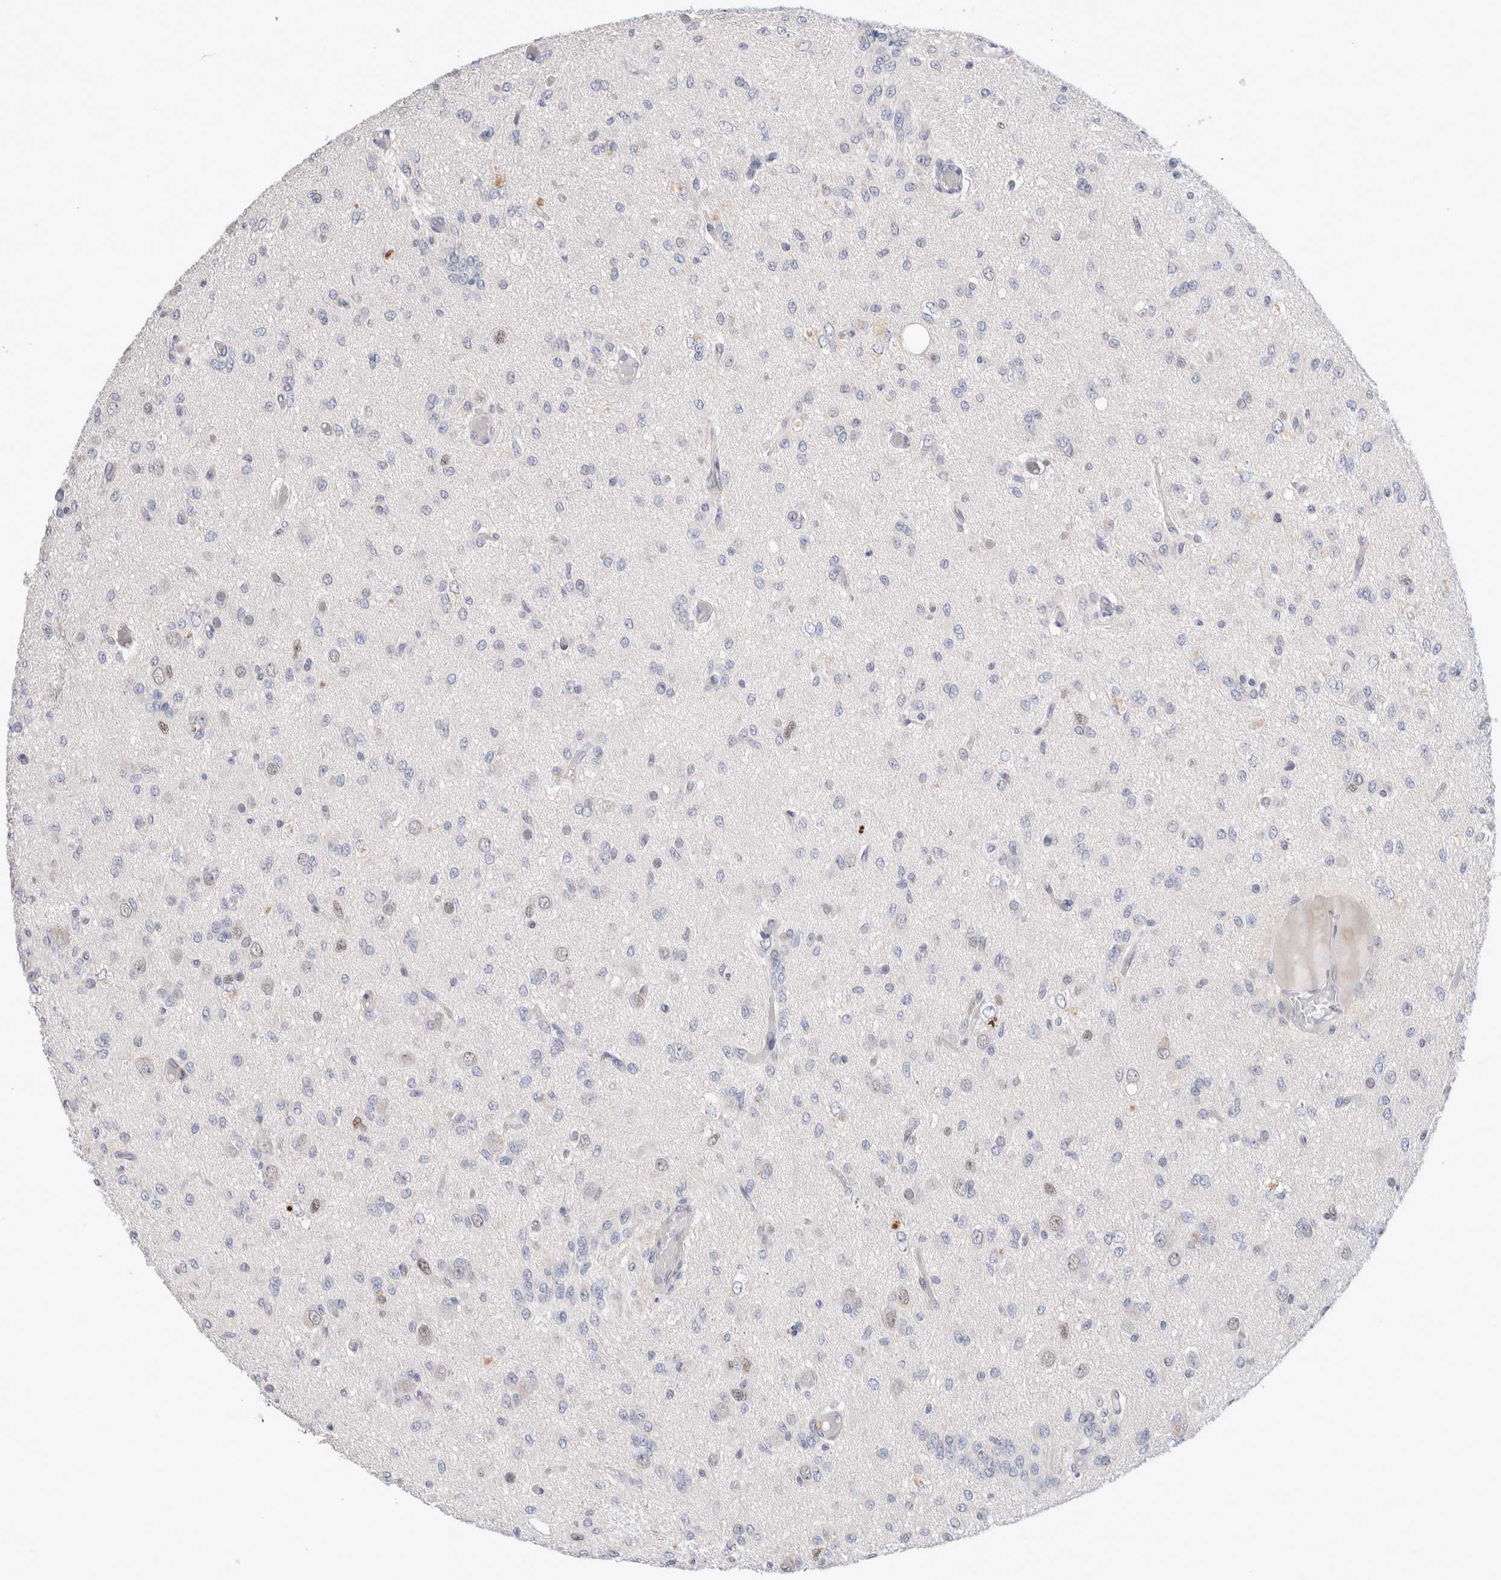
{"staining": {"intensity": "weak", "quantity": "<25%", "location": "nuclear"}, "tissue": "glioma", "cell_type": "Tumor cells", "image_type": "cancer", "snomed": [{"axis": "morphology", "description": "Glioma, malignant, High grade"}, {"axis": "topography", "description": "Brain"}], "caption": "DAB (3,3'-diaminobenzidine) immunohistochemical staining of glioma demonstrates no significant expression in tumor cells. (Immunohistochemistry (ihc), brightfield microscopy, high magnification).", "gene": "KNL1", "patient": {"sex": "female", "age": 59}}